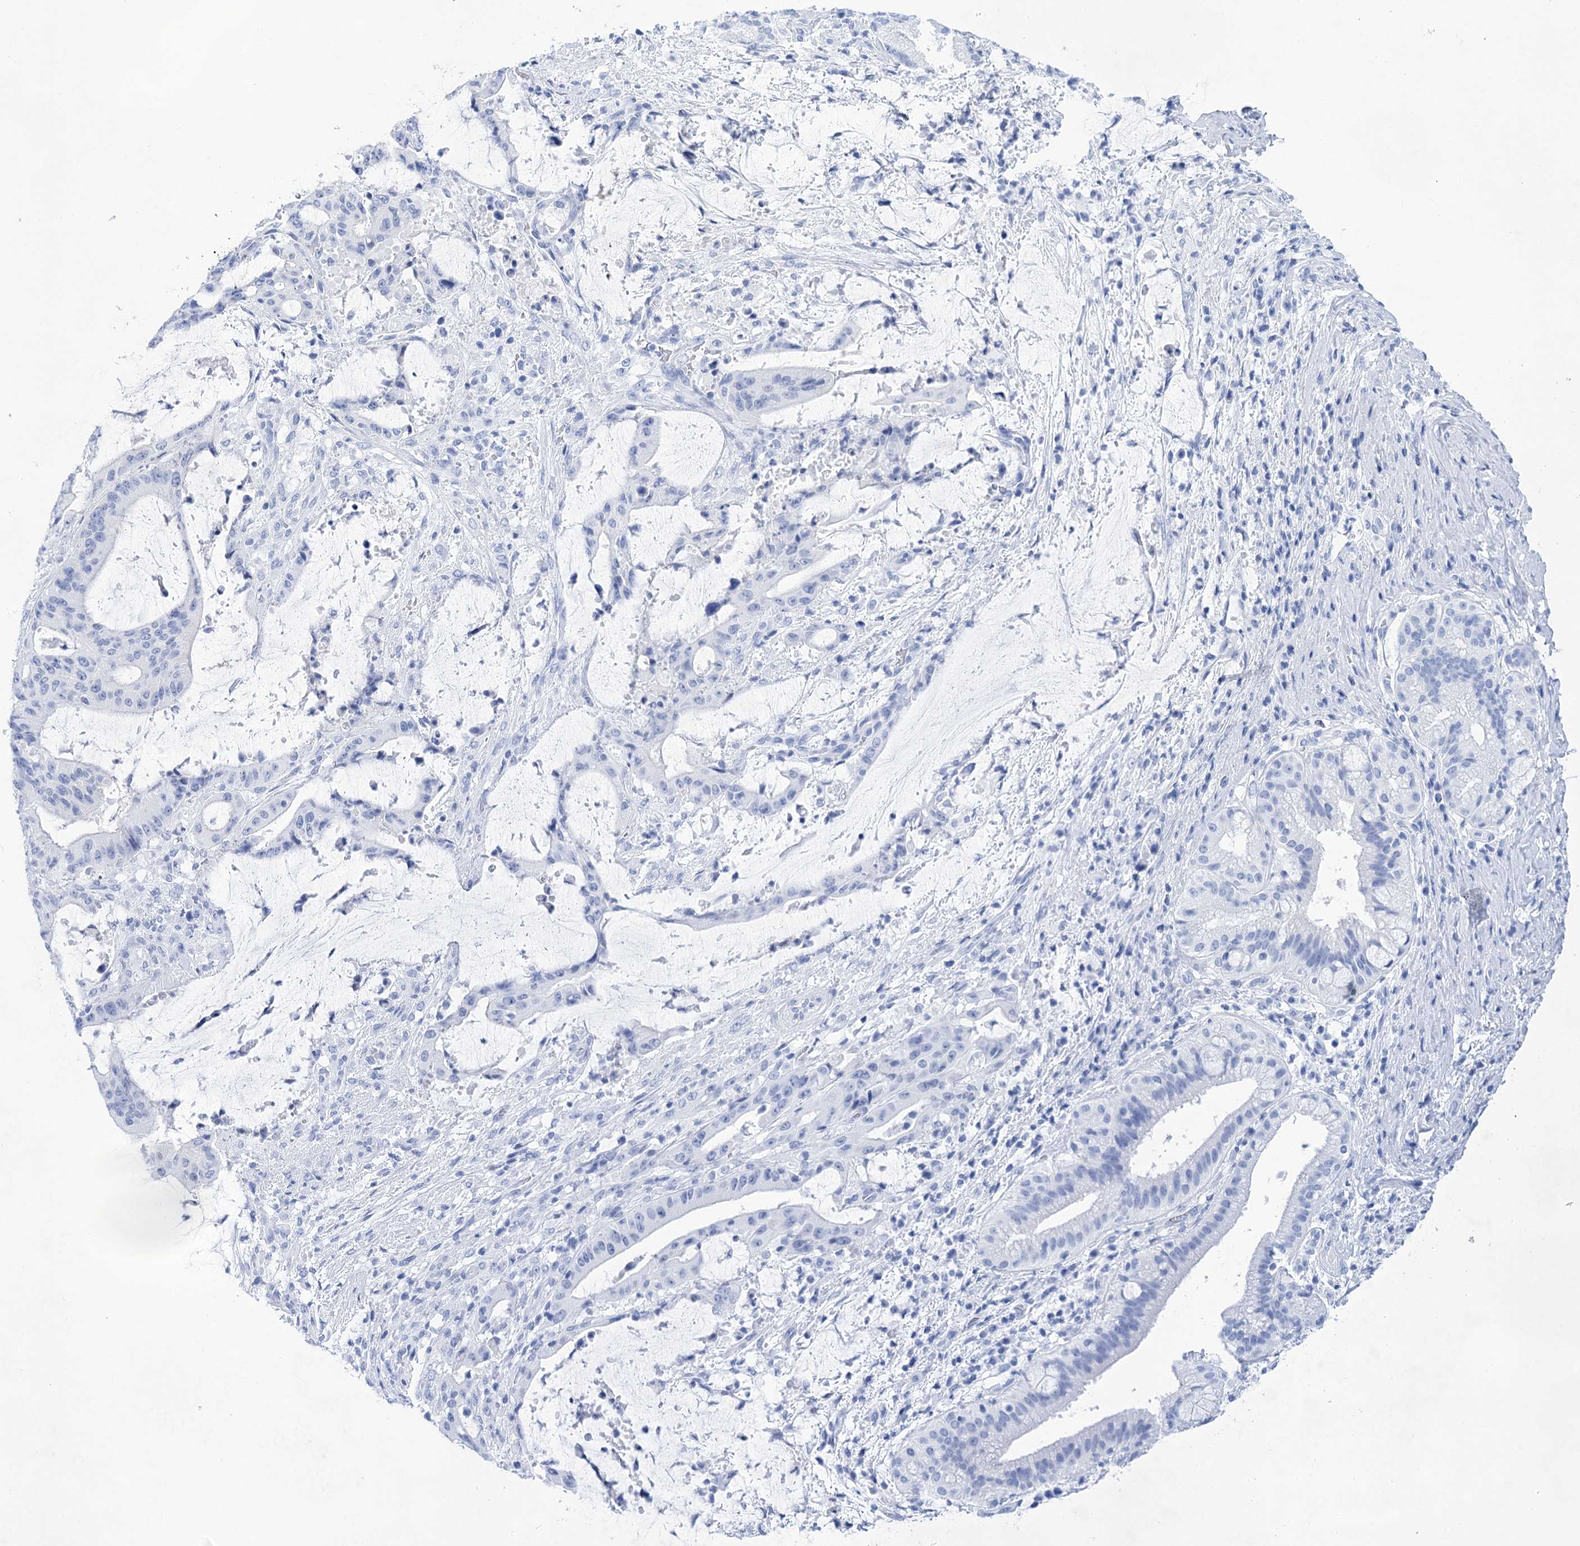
{"staining": {"intensity": "negative", "quantity": "none", "location": "none"}, "tissue": "liver cancer", "cell_type": "Tumor cells", "image_type": "cancer", "snomed": [{"axis": "morphology", "description": "Normal tissue, NOS"}, {"axis": "morphology", "description": "Cholangiocarcinoma"}, {"axis": "topography", "description": "Liver"}, {"axis": "topography", "description": "Peripheral nerve tissue"}], "caption": "The IHC photomicrograph has no significant staining in tumor cells of liver cancer tissue. (Immunohistochemistry (ihc), brightfield microscopy, high magnification).", "gene": "LALBA", "patient": {"sex": "female", "age": 73}}